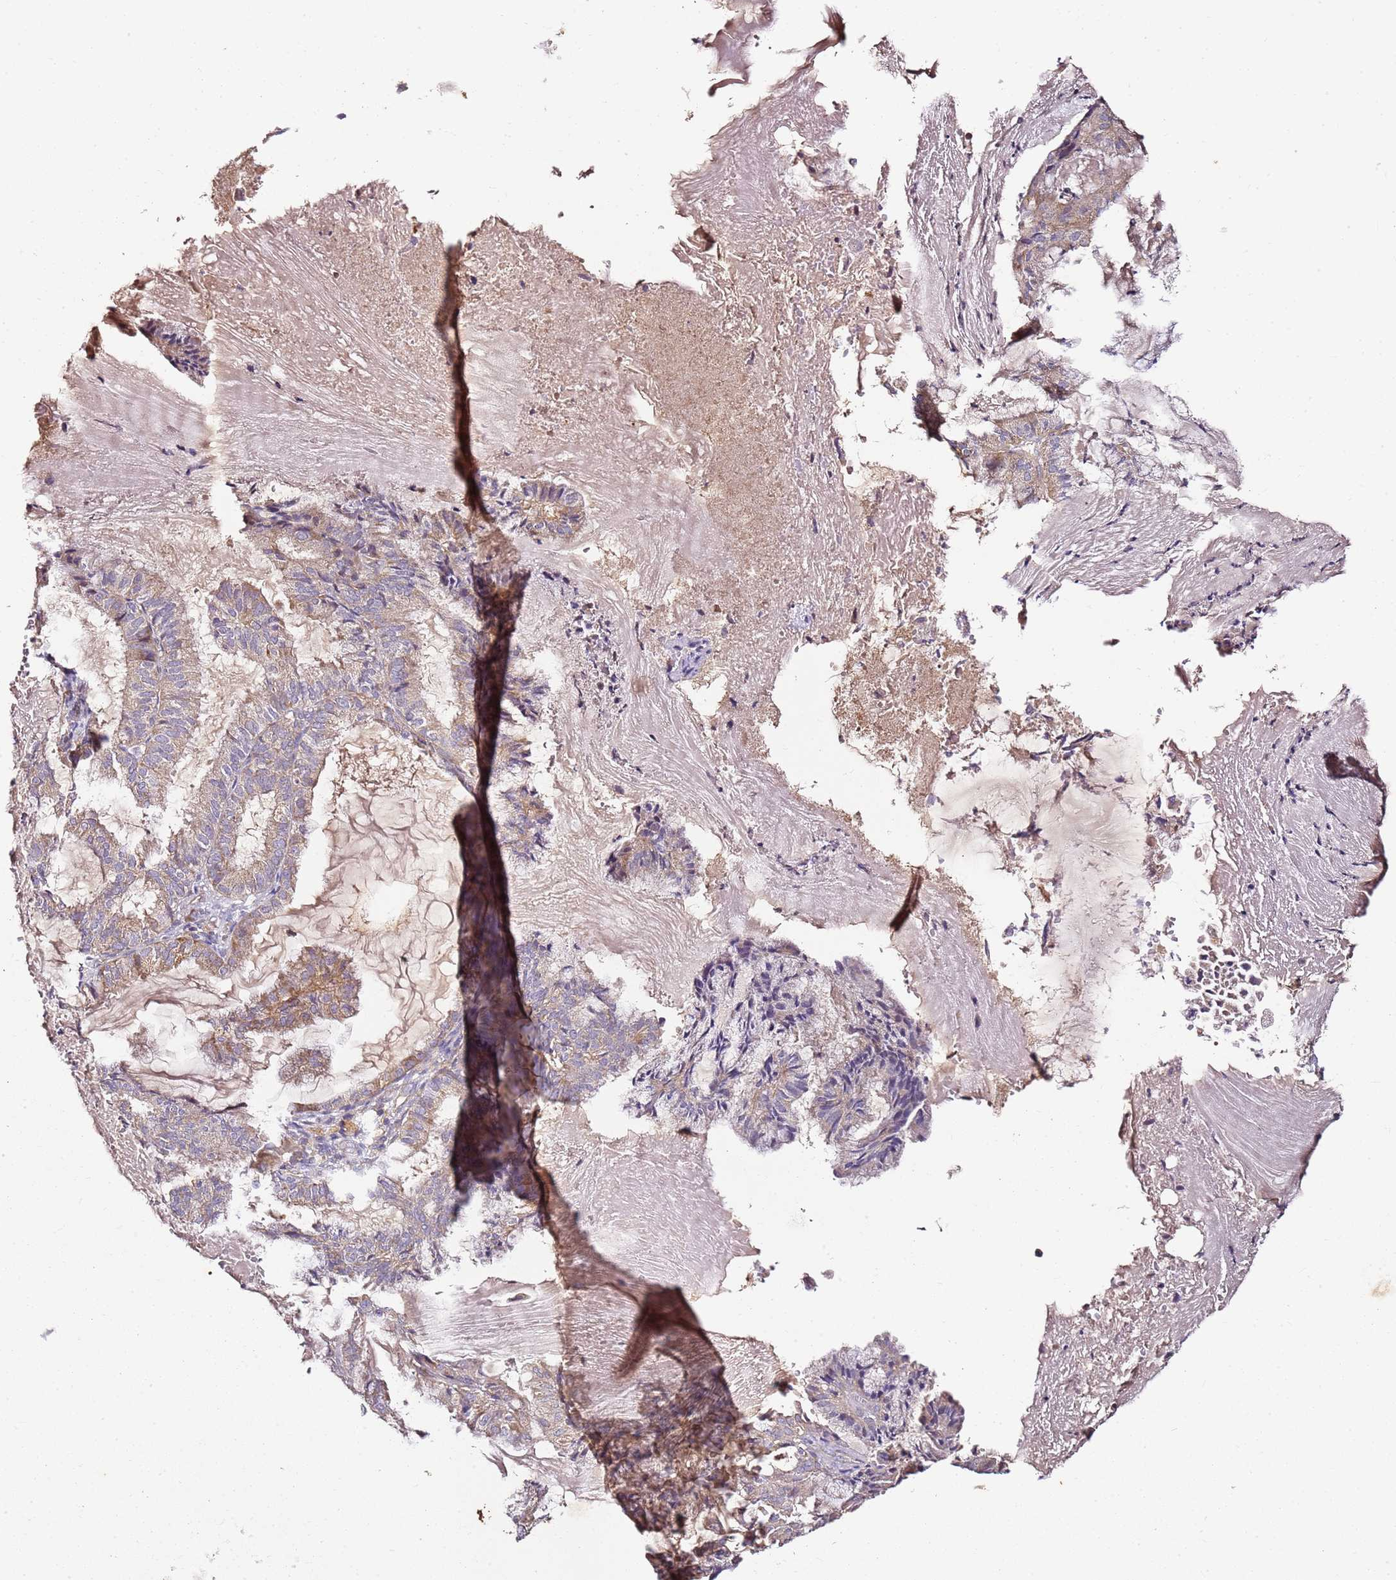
{"staining": {"intensity": "moderate", "quantity": "<25%", "location": "cytoplasmic/membranous"}, "tissue": "endometrial cancer", "cell_type": "Tumor cells", "image_type": "cancer", "snomed": [{"axis": "morphology", "description": "Adenocarcinoma, NOS"}, {"axis": "topography", "description": "Endometrium"}], "caption": "High-magnification brightfield microscopy of endometrial cancer stained with DAB (brown) and counterstained with hematoxylin (blue). tumor cells exhibit moderate cytoplasmic/membranous expression is identified in about<25% of cells.", "gene": "KRTAP21-3", "patient": {"sex": "female", "age": 86}}